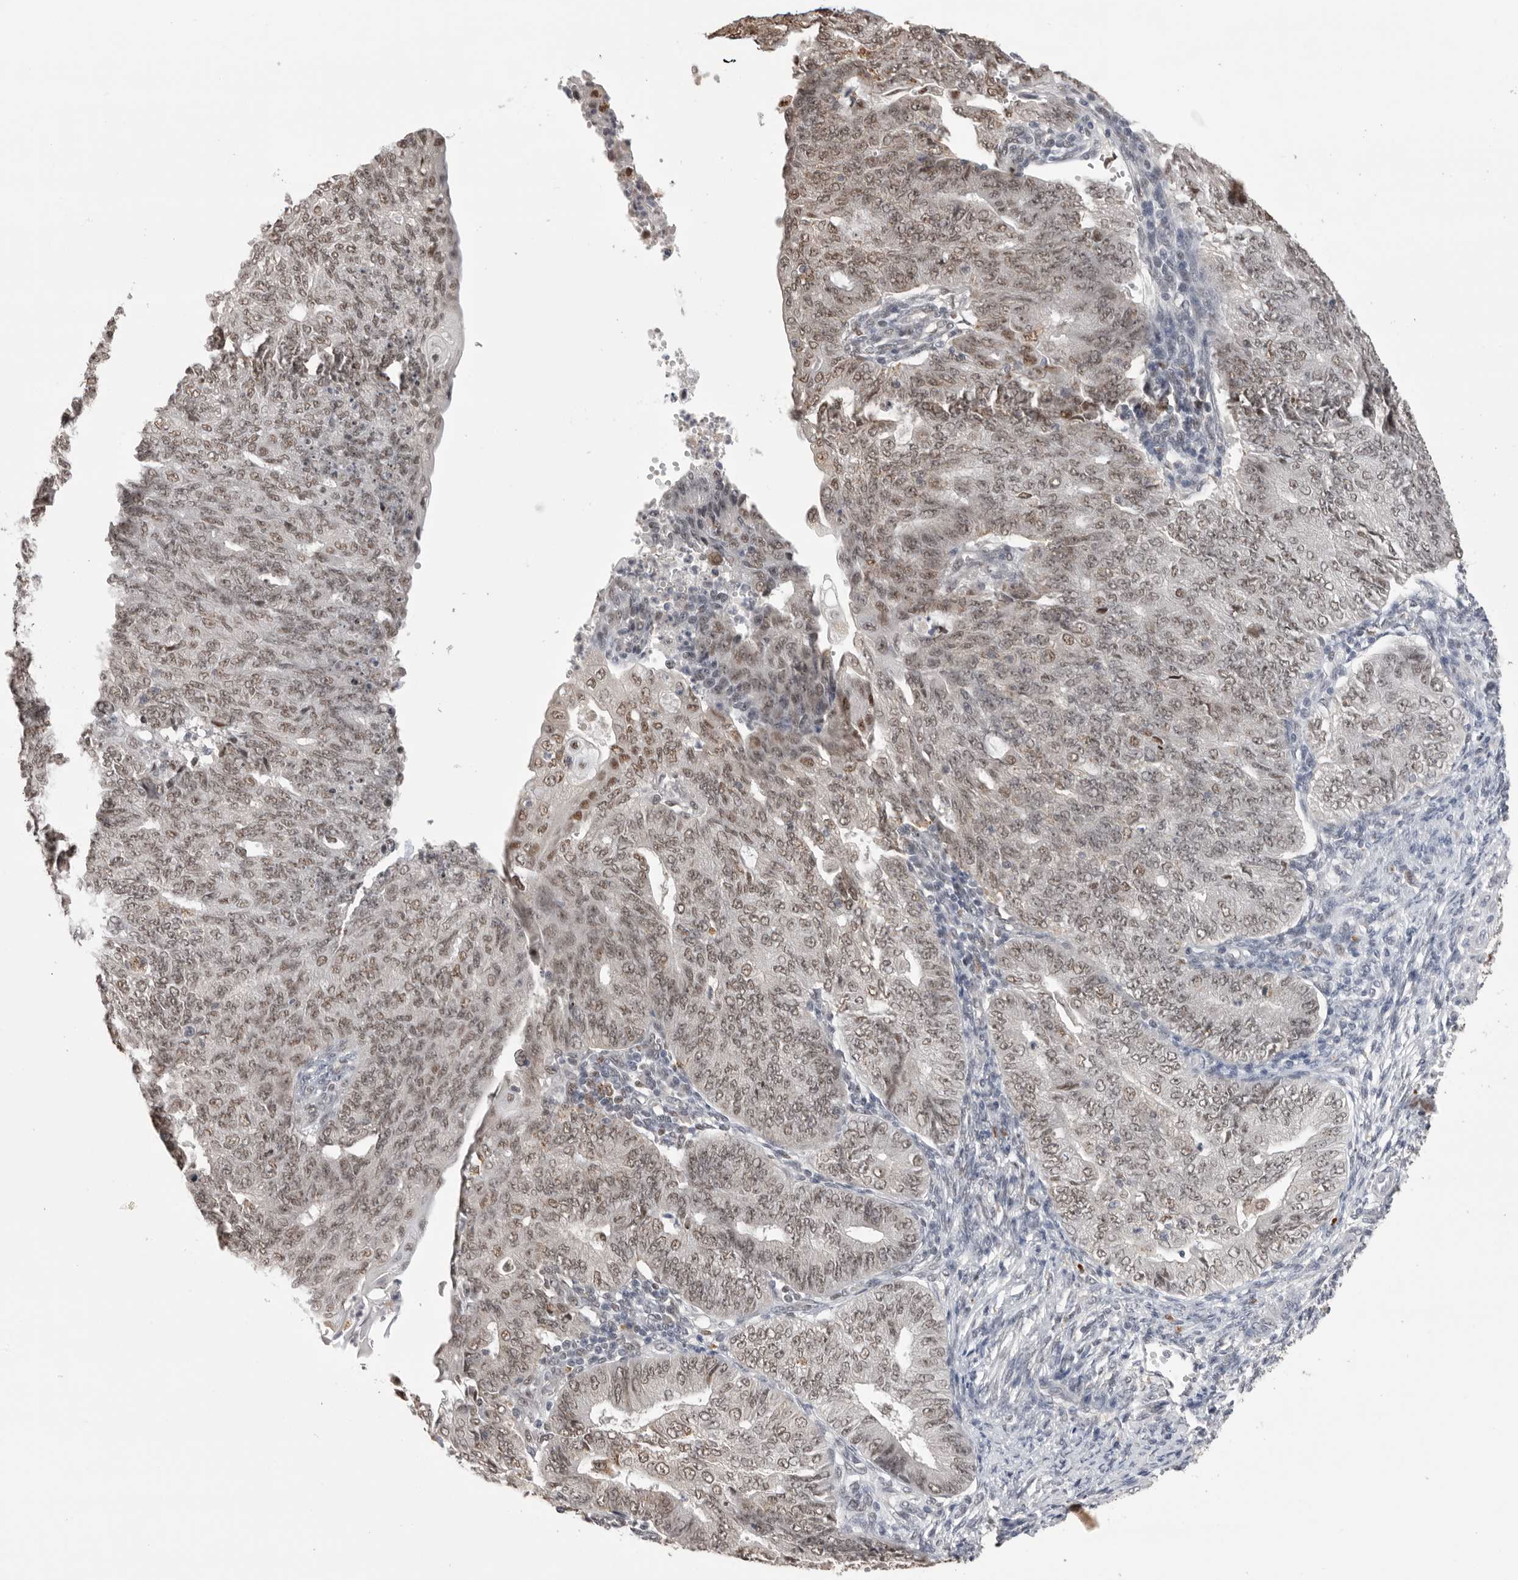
{"staining": {"intensity": "moderate", "quantity": ">75%", "location": "nuclear"}, "tissue": "endometrial cancer", "cell_type": "Tumor cells", "image_type": "cancer", "snomed": [{"axis": "morphology", "description": "Adenocarcinoma, NOS"}, {"axis": "topography", "description": "Endometrium"}], "caption": "Tumor cells display moderate nuclear positivity in about >75% of cells in endometrial adenocarcinoma.", "gene": "BCLAF3", "patient": {"sex": "female", "age": 32}}